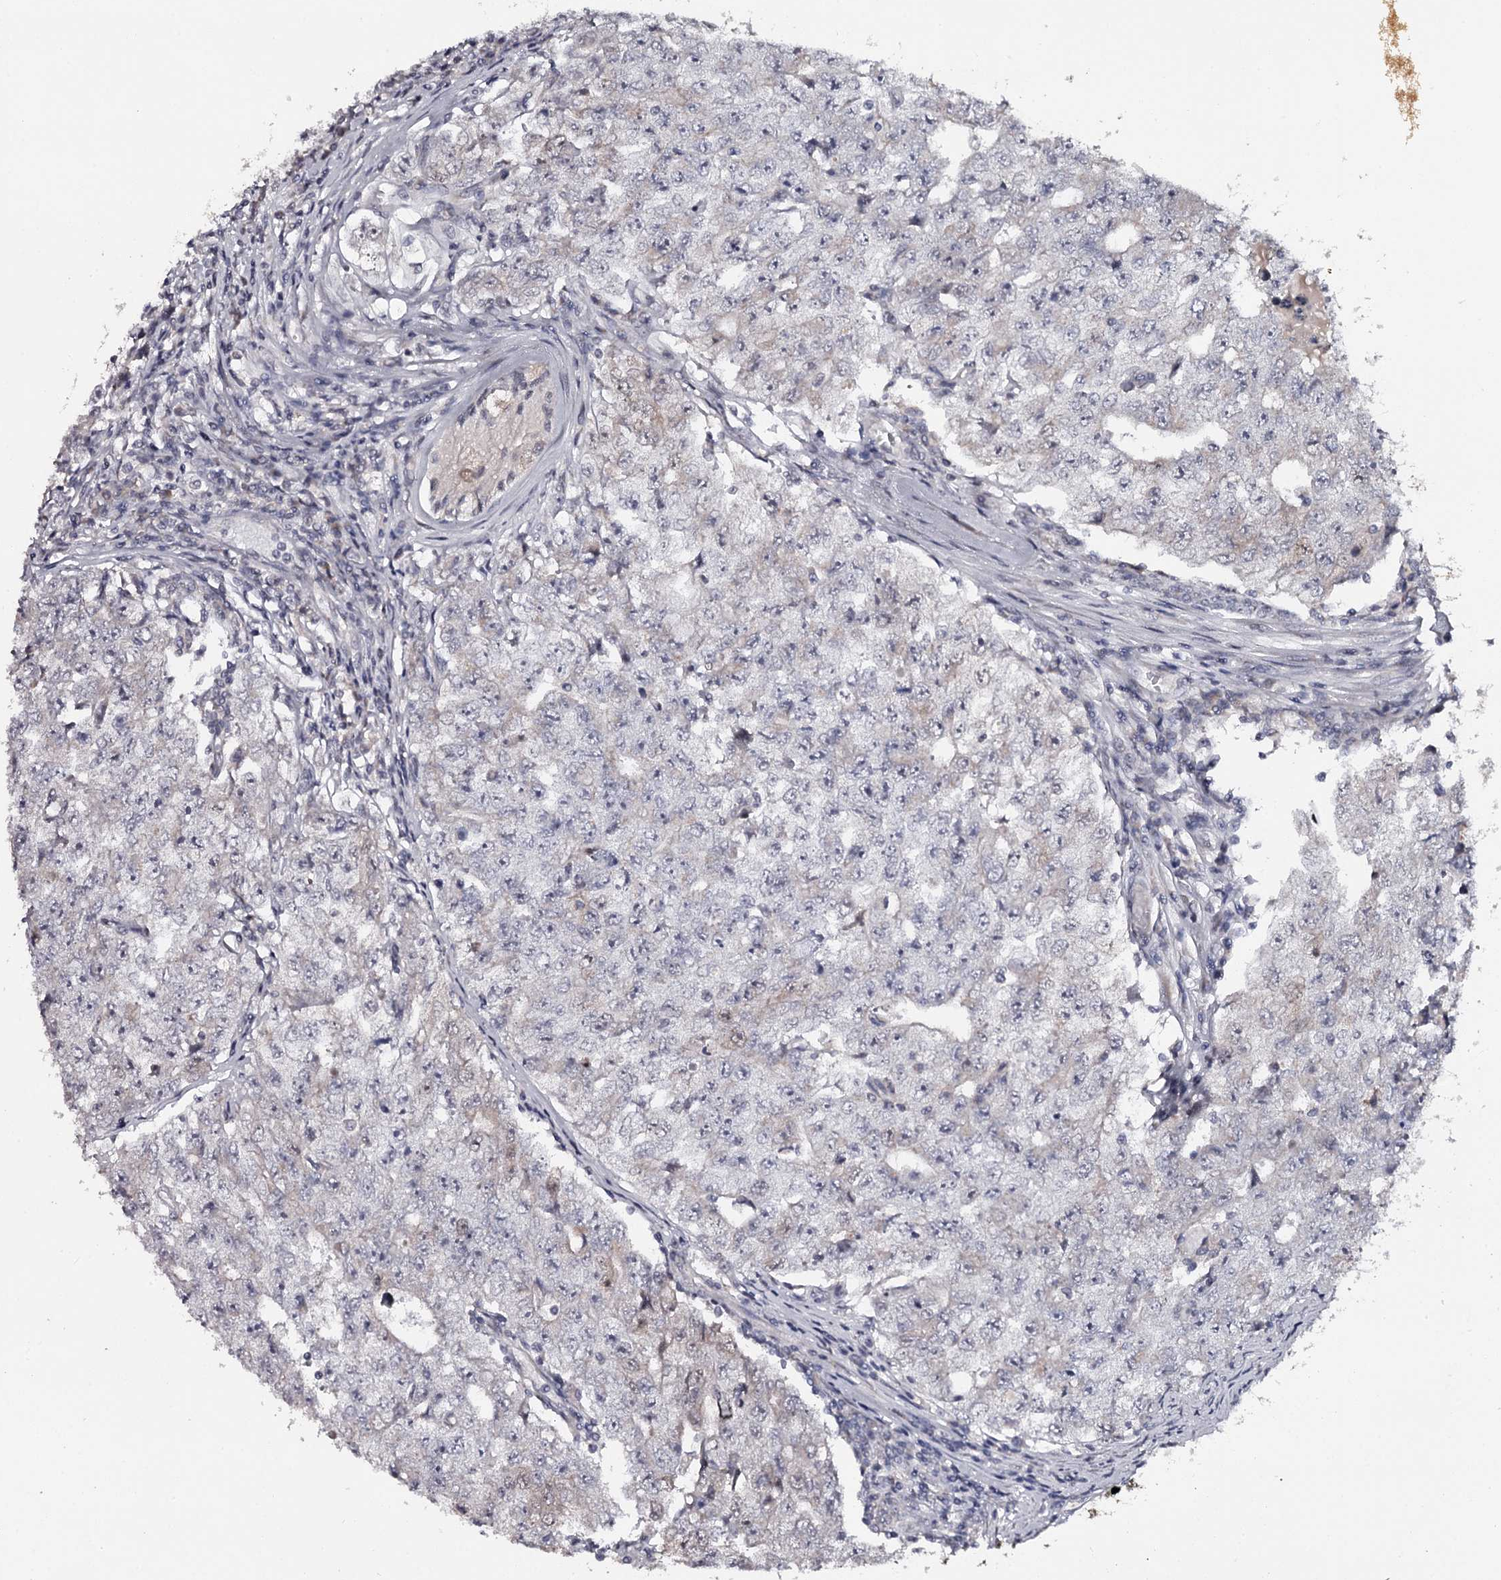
{"staining": {"intensity": "moderate", "quantity": "<25%", "location": "cytoplasmic/membranous"}, "tissue": "testis cancer", "cell_type": "Tumor cells", "image_type": "cancer", "snomed": [{"axis": "morphology", "description": "Carcinoma, Embryonal, NOS"}, {"axis": "topography", "description": "Testis"}], "caption": "Immunohistochemical staining of embryonal carcinoma (testis) exhibits low levels of moderate cytoplasmic/membranous protein positivity in approximately <25% of tumor cells. The staining was performed using DAB to visualize the protein expression in brown, while the nuclei were stained in blue with hematoxylin (Magnification: 20x).", "gene": "GTSF1", "patient": {"sex": "male", "age": 17}}